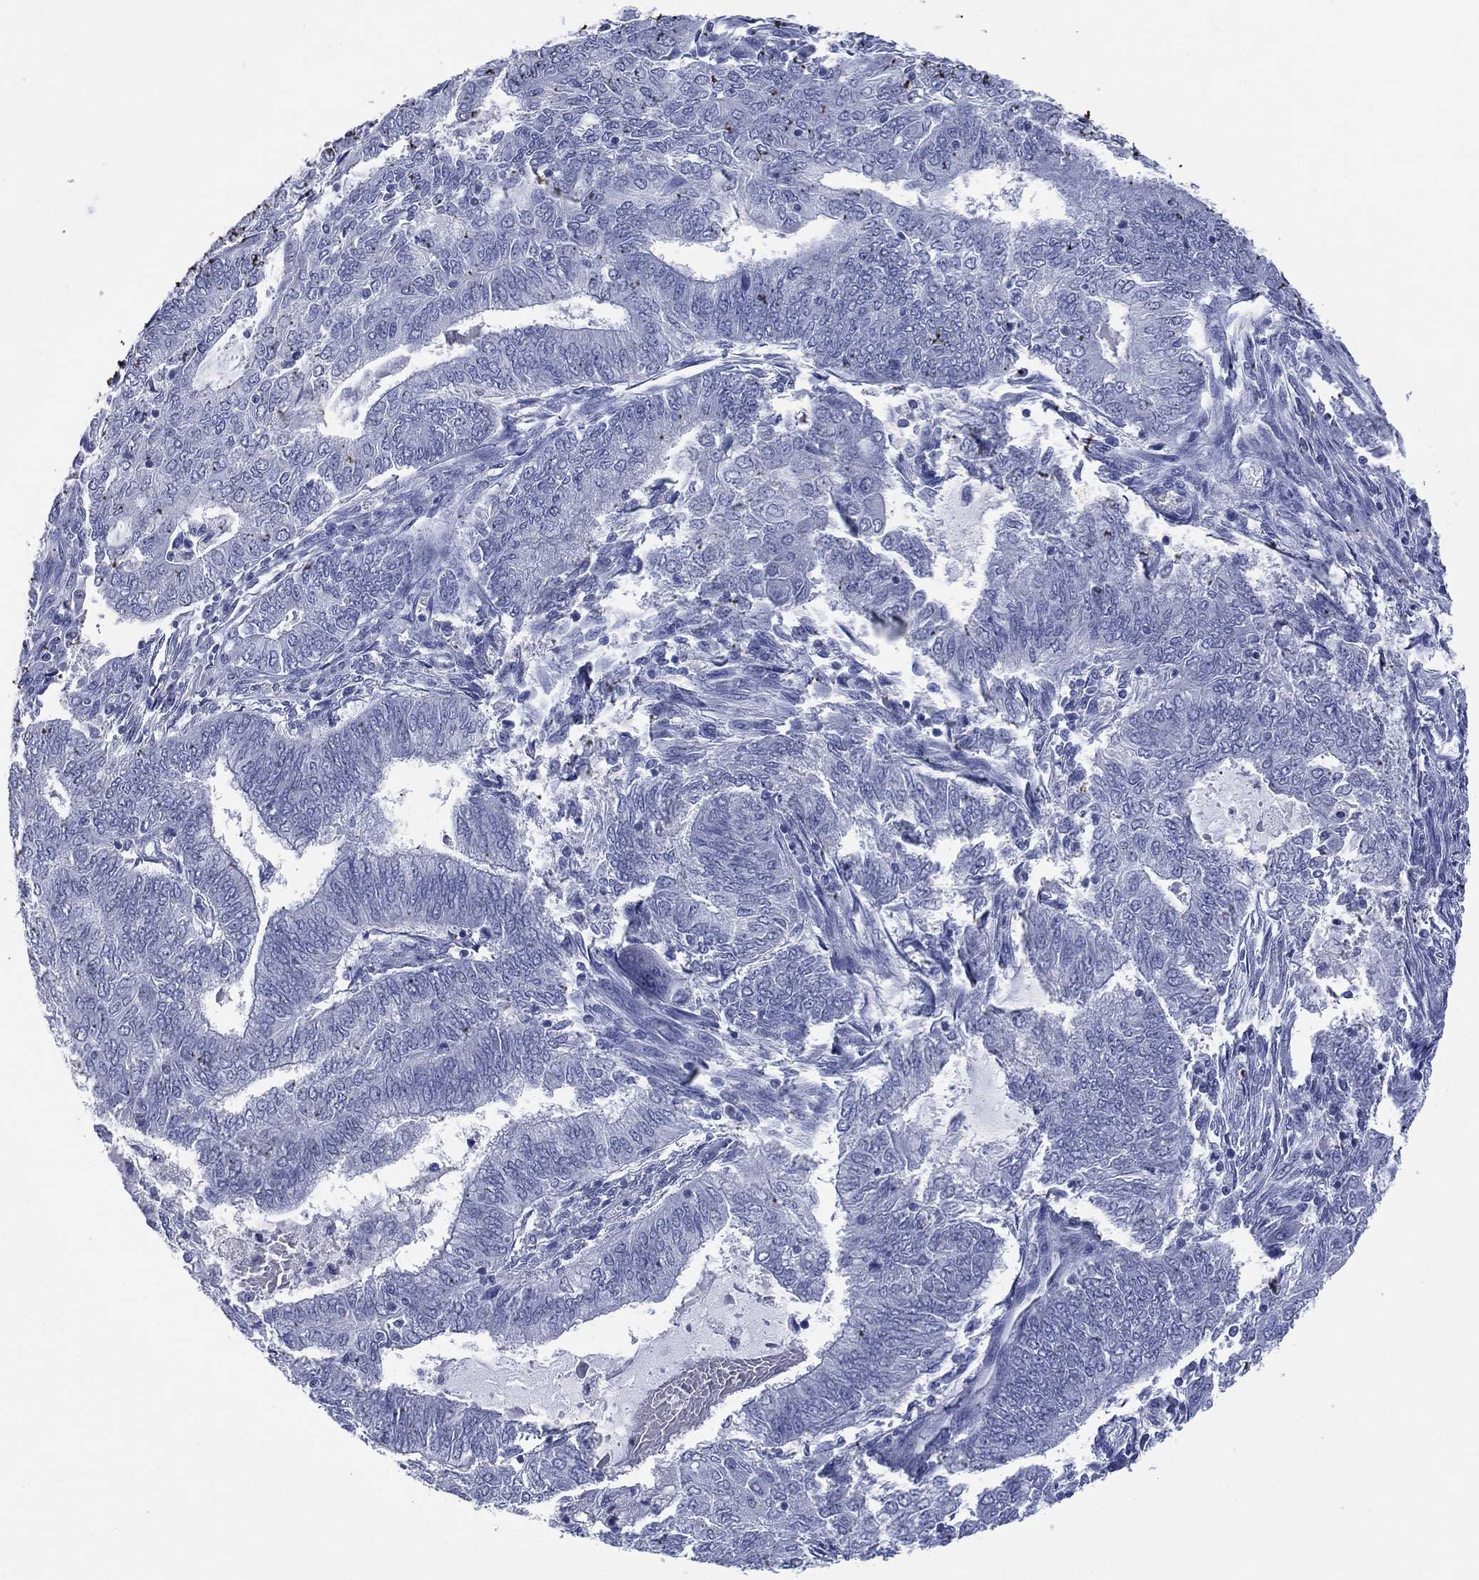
{"staining": {"intensity": "negative", "quantity": "none", "location": "none"}, "tissue": "endometrial cancer", "cell_type": "Tumor cells", "image_type": "cancer", "snomed": [{"axis": "morphology", "description": "Adenocarcinoma, NOS"}, {"axis": "topography", "description": "Endometrium"}], "caption": "Photomicrograph shows no significant protein expression in tumor cells of adenocarcinoma (endometrial). The staining is performed using DAB (3,3'-diaminobenzidine) brown chromogen with nuclei counter-stained in using hematoxylin.", "gene": "DSG1", "patient": {"sex": "female", "age": 62}}